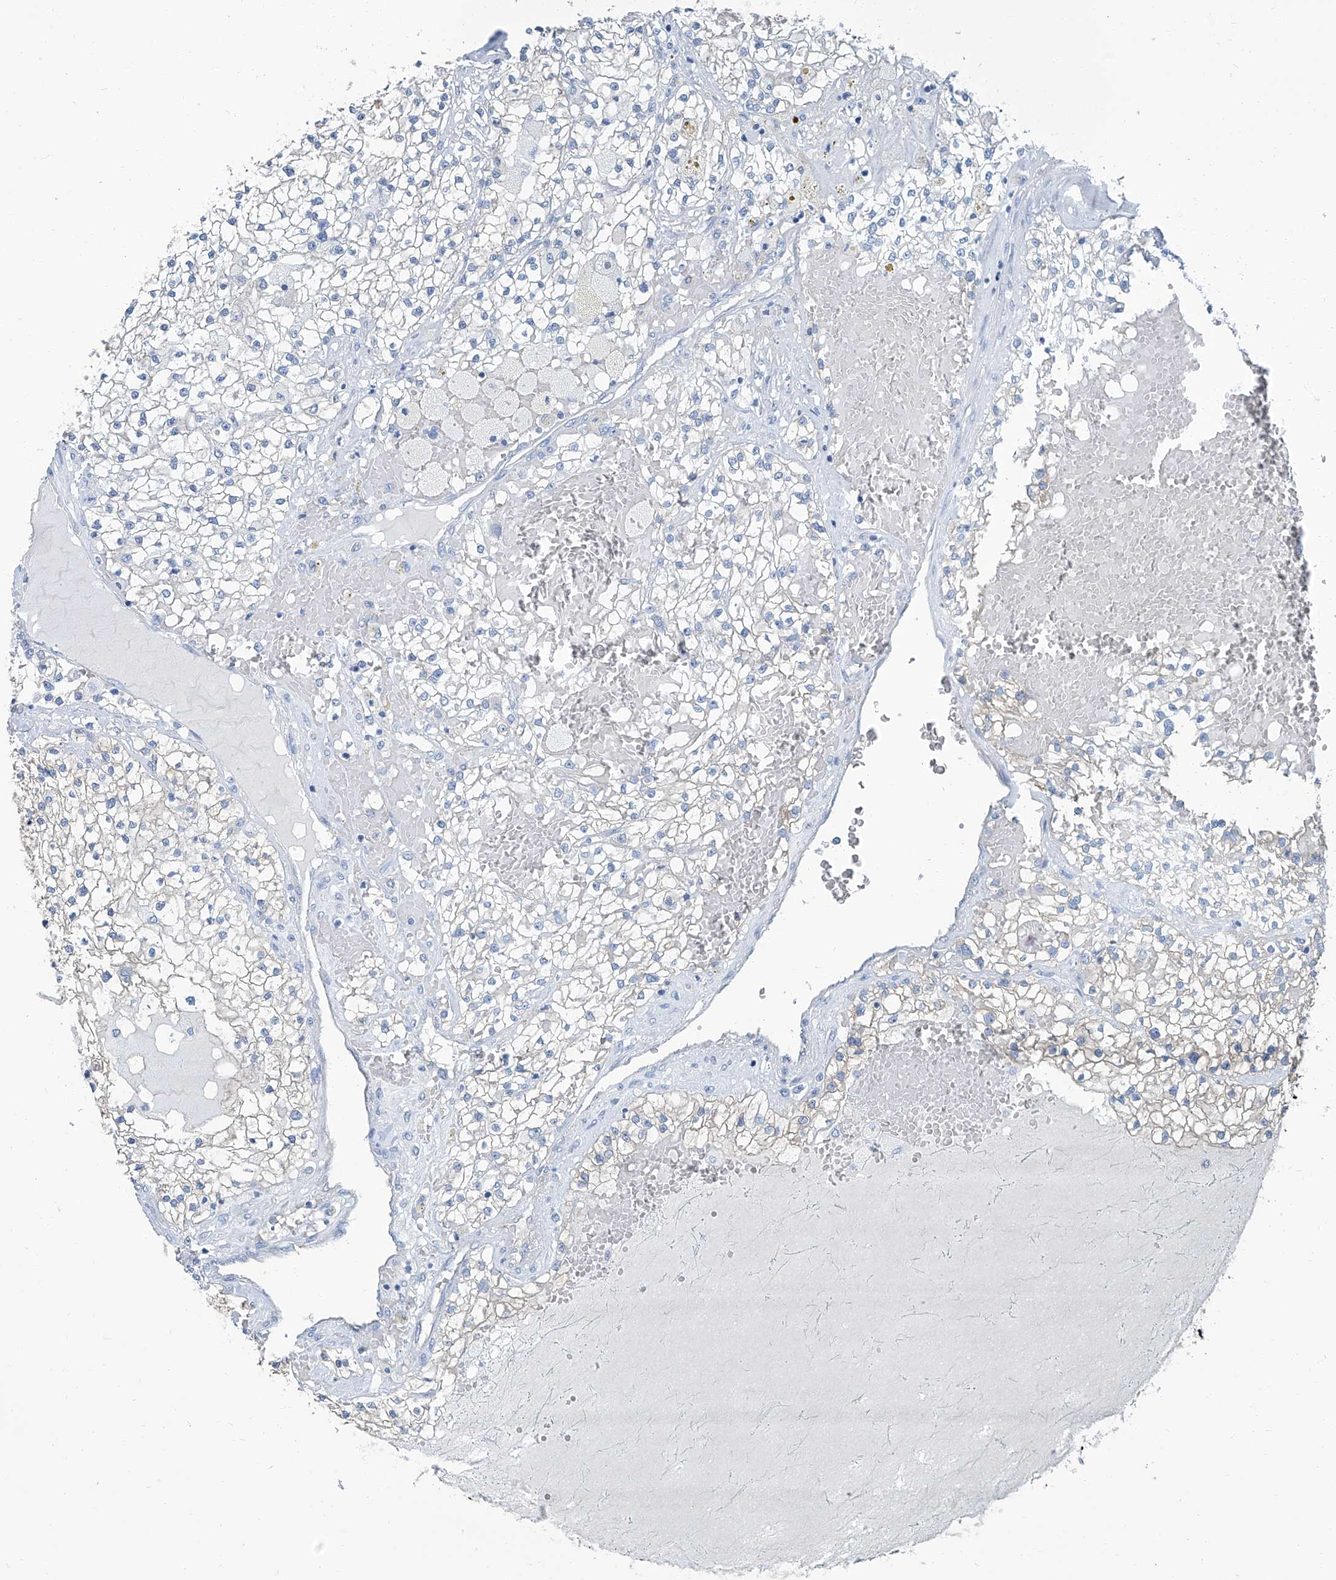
{"staining": {"intensity": "negative", "quantity": "none", "location": "none"}, "tissue": "renal cancer", "cell_type": "Tumor cells", "image_type": "cancer", "snomed": [{"axis": "morphology", "description": "Normal tissue, NOS"}, {"axis": "morphology", "description": "Adenocarcinoma, NOS"}, {"axis": "topography", "description": "Kidney"}], "caption": "Tumor cells show no significant staining in renal cancer (adenocarcinoma).", "gene": "PFKL", "patient": {"sex": "male", "age": 68}}